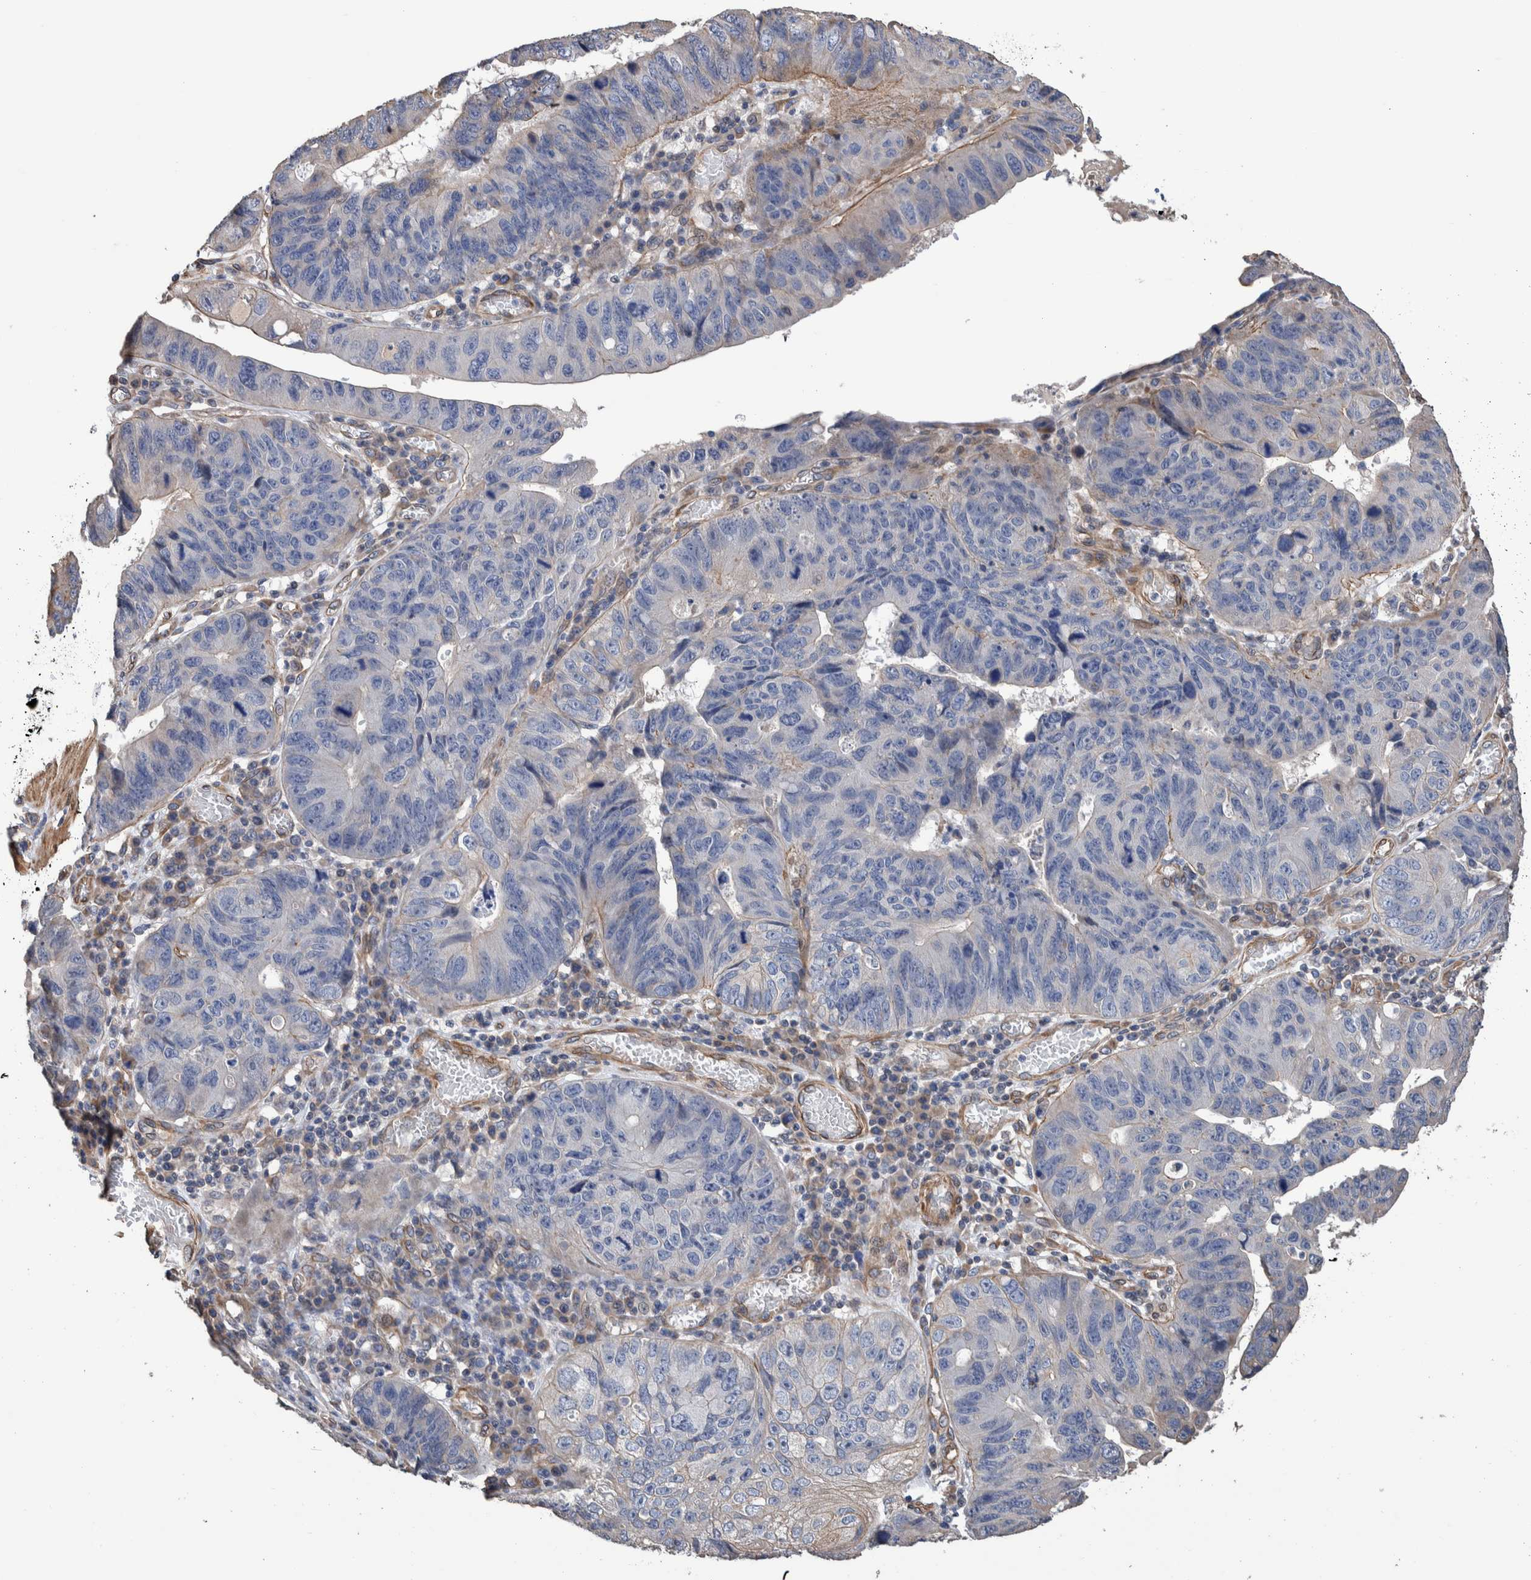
{"staining": {"intensity": "negative", "quantity": "none", "location": "none"}, "tissue": "stomach cancer", "cell_type": "Tumor cells", "image_type": "cancer", "snomed": [{"axis": "morphology", "description": "Adenocarcinoma, NOS"}, {"axis": "topography", "description": "Stomach"}], "caption": "Image shows no significant protein positivity in tumor cells of adenocarcinoma (stomach).", "gene": "SLC45A4", "patient": {"sex": "male", "age": 59}}